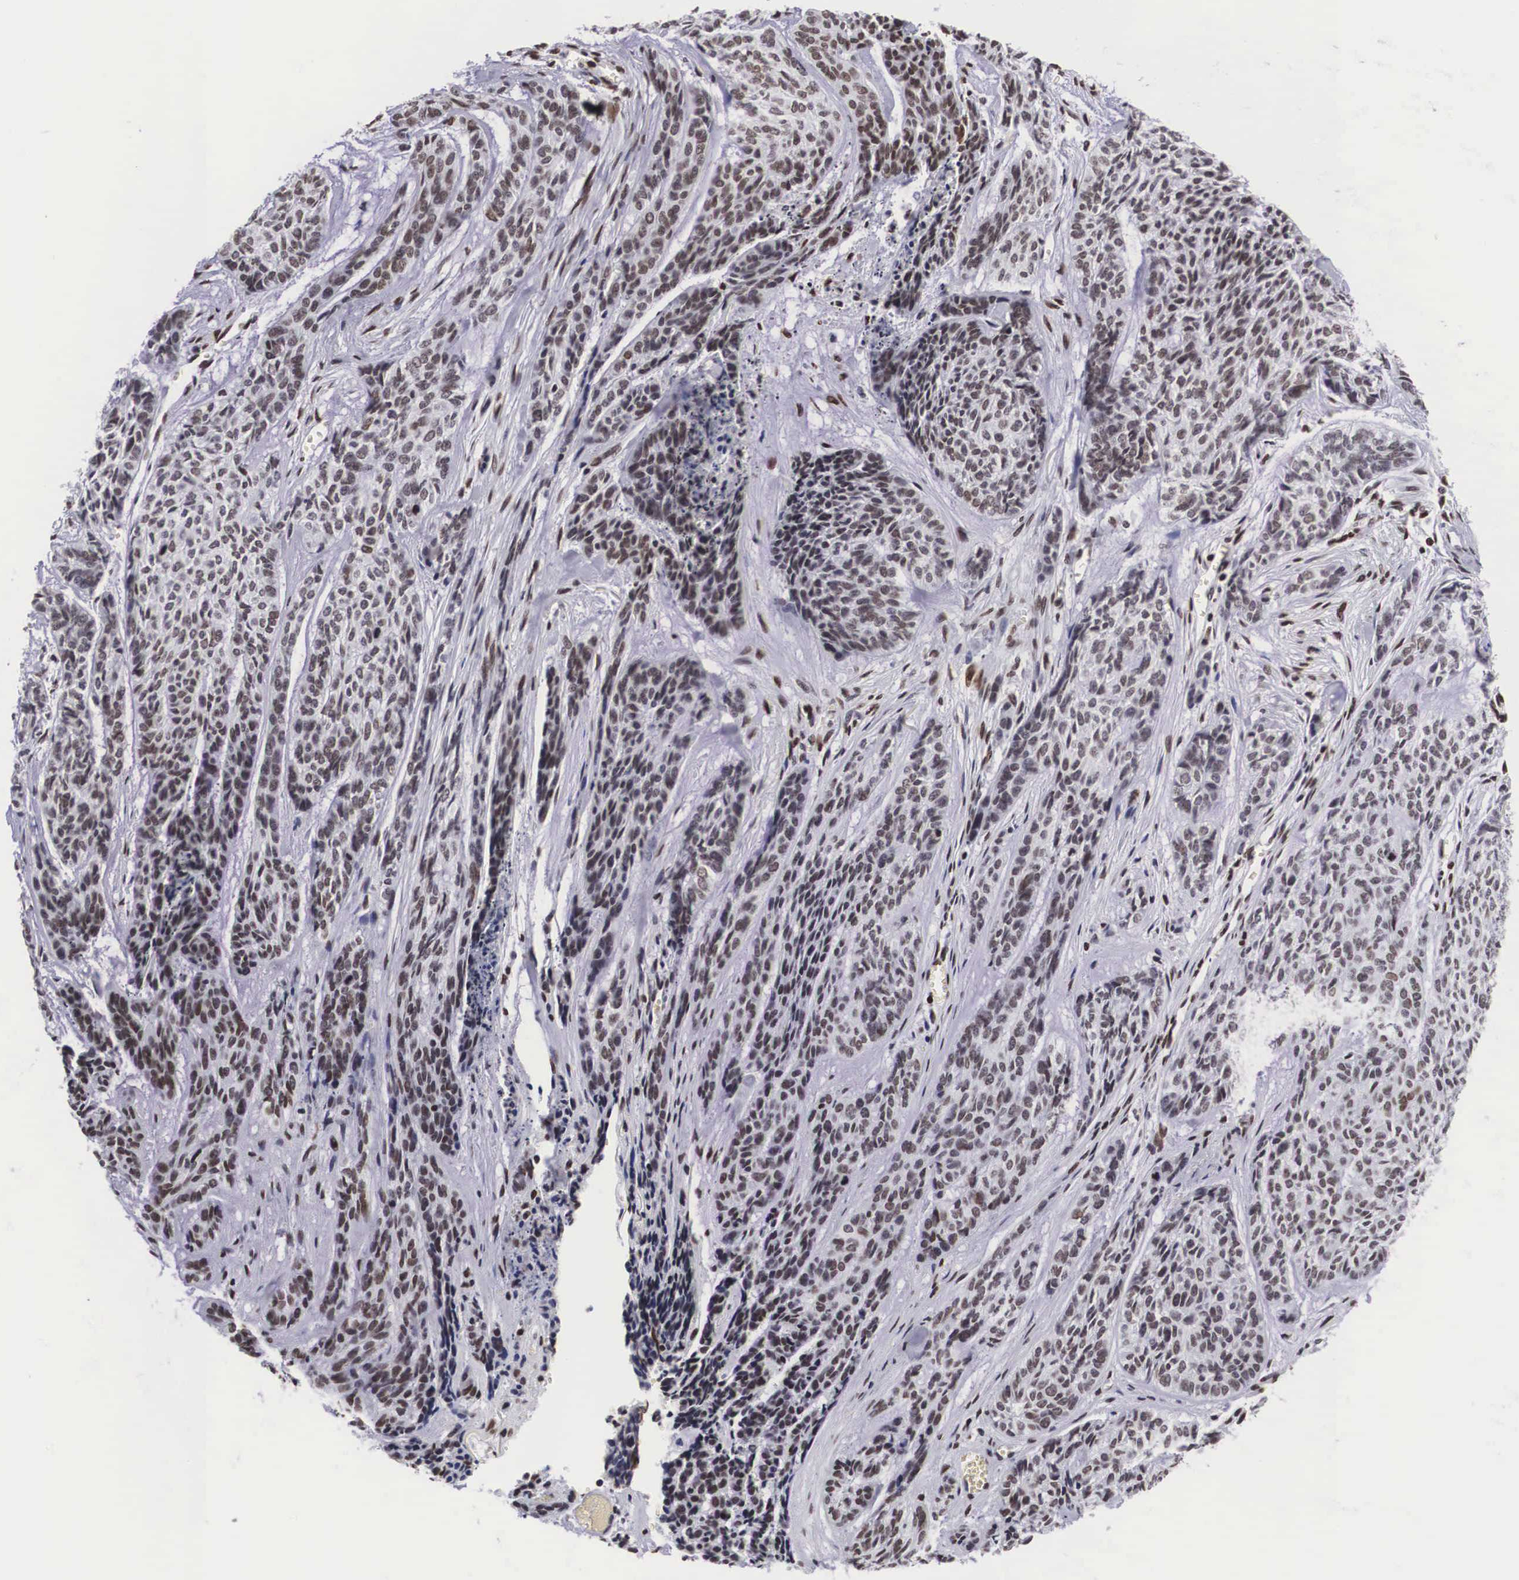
{"staining": {"intensity": "strong", "quantity": ">75%", "location": "nuclear"}, "tissue": "skin cancer", "cell_type": "Tumor cells", "image_type": "cancer", "snomed": [{"axis": "morphology", "description": "Normal tissue, NOS"}, {"axis": "morphology", "description": "Basal cell carcinoma"}, {"axis": "topography", "description": "Skin"}], "caption": "Skin basal cell carcinoma was stained to show a protein in brown. There is high levels of strong nuclear staining in about >75% of tumor cells.", "gene": "MECP2", "patient": {"sex": "female", "age": 65}}